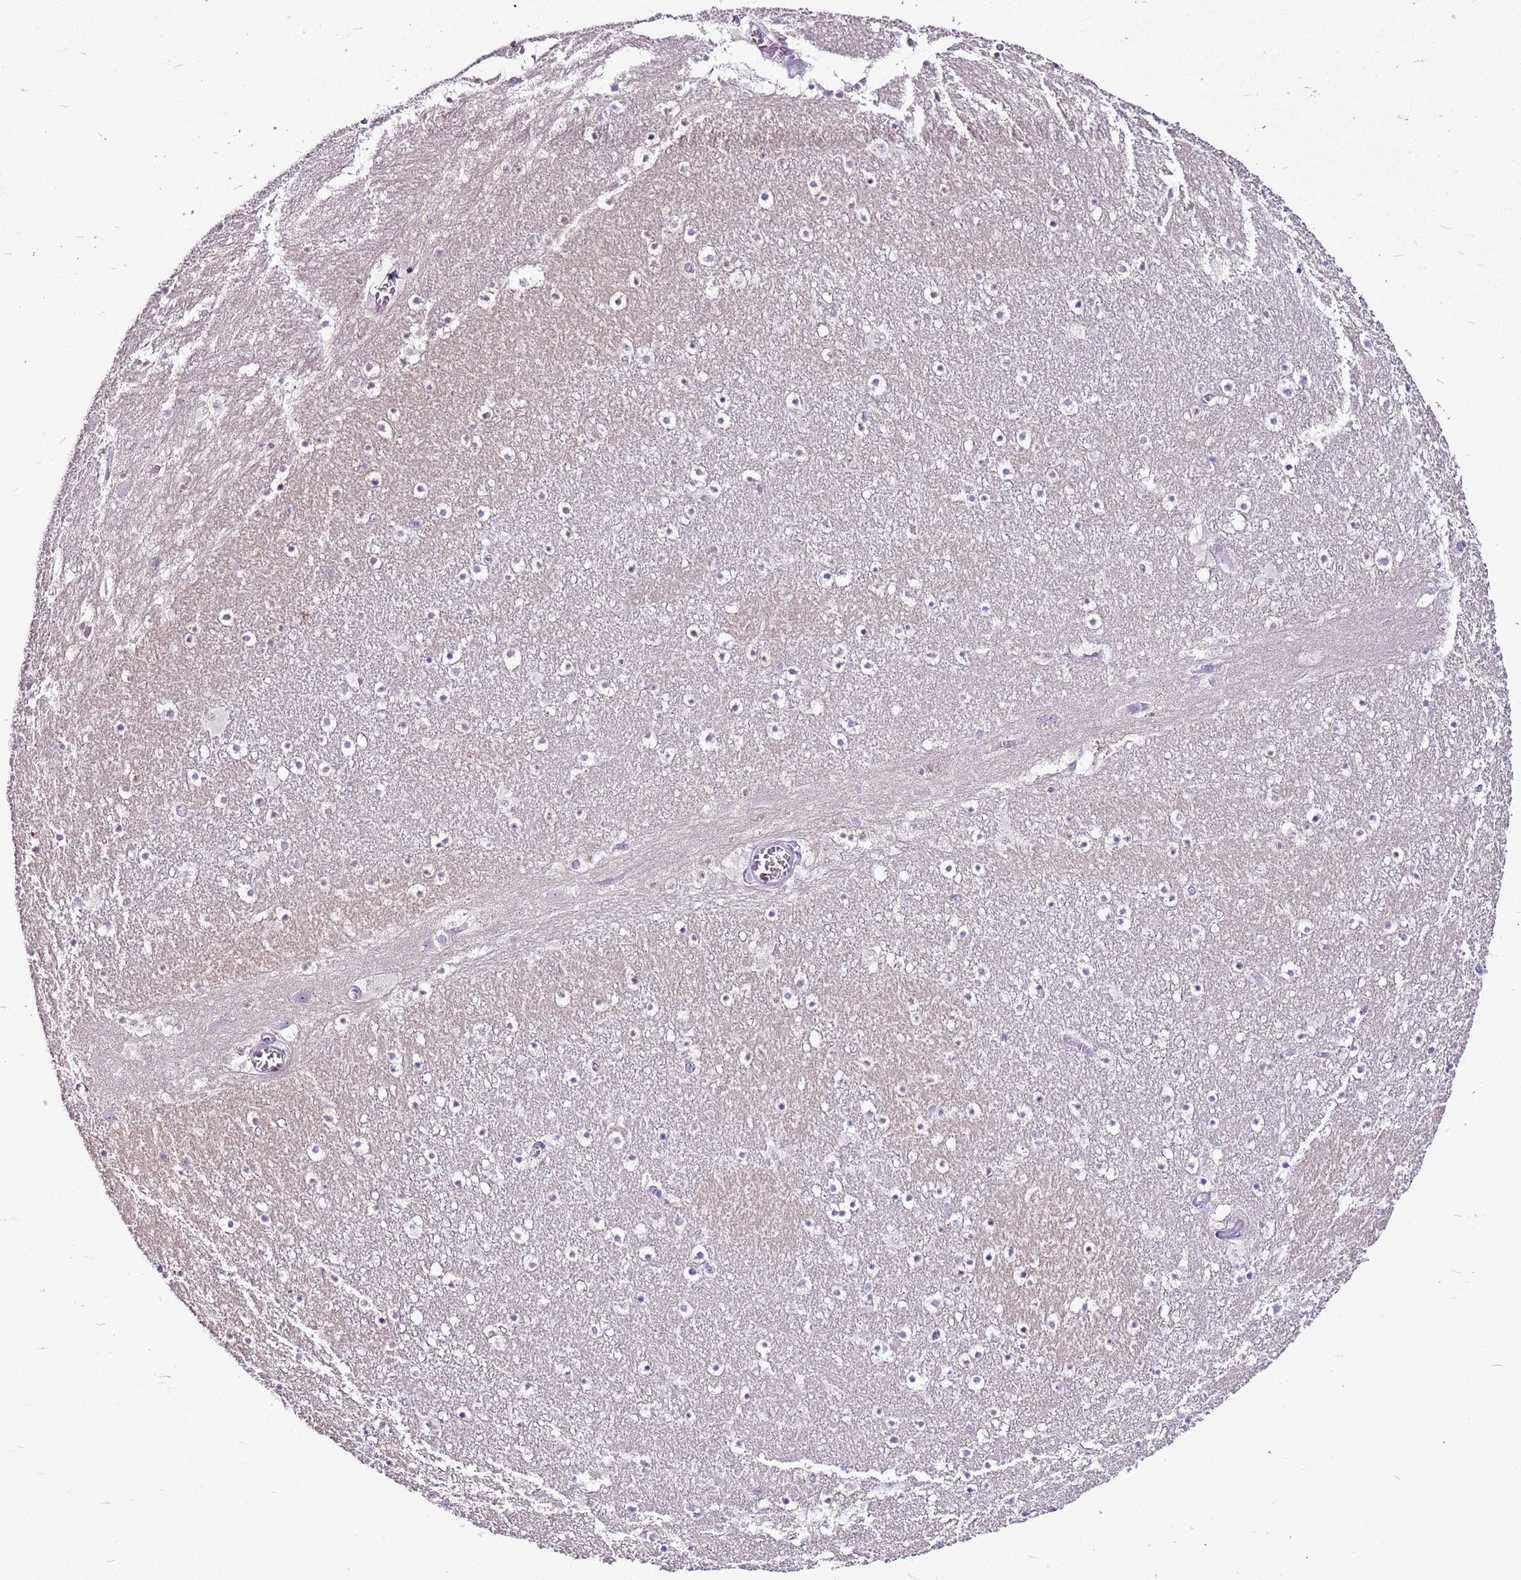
{"staining": {"intensity": "negative", "quantity": "none", "location": "none"}, "tissue": "caudate", "cell_type": "Glial cells", "image_type": "normal", "snomed": [{"axis": "morphology", "description": "Normal tissue, NOS"}, {"axis": "topography", "description": "Lateral ventricle wall"}], "caption": "IHC photomicrograph of benign caudate: caudate stained with DAB (3,3'-diaminobenzidine) exhibits no significant protein expression in glial cells. The staining is performed using DAB (3,3'-diaminobenzidine) brown chromogen with nuclei counter-stained in using hematoxylin.", "gene": "CNFN", "patient": {"sex": "male", "age": 45}}